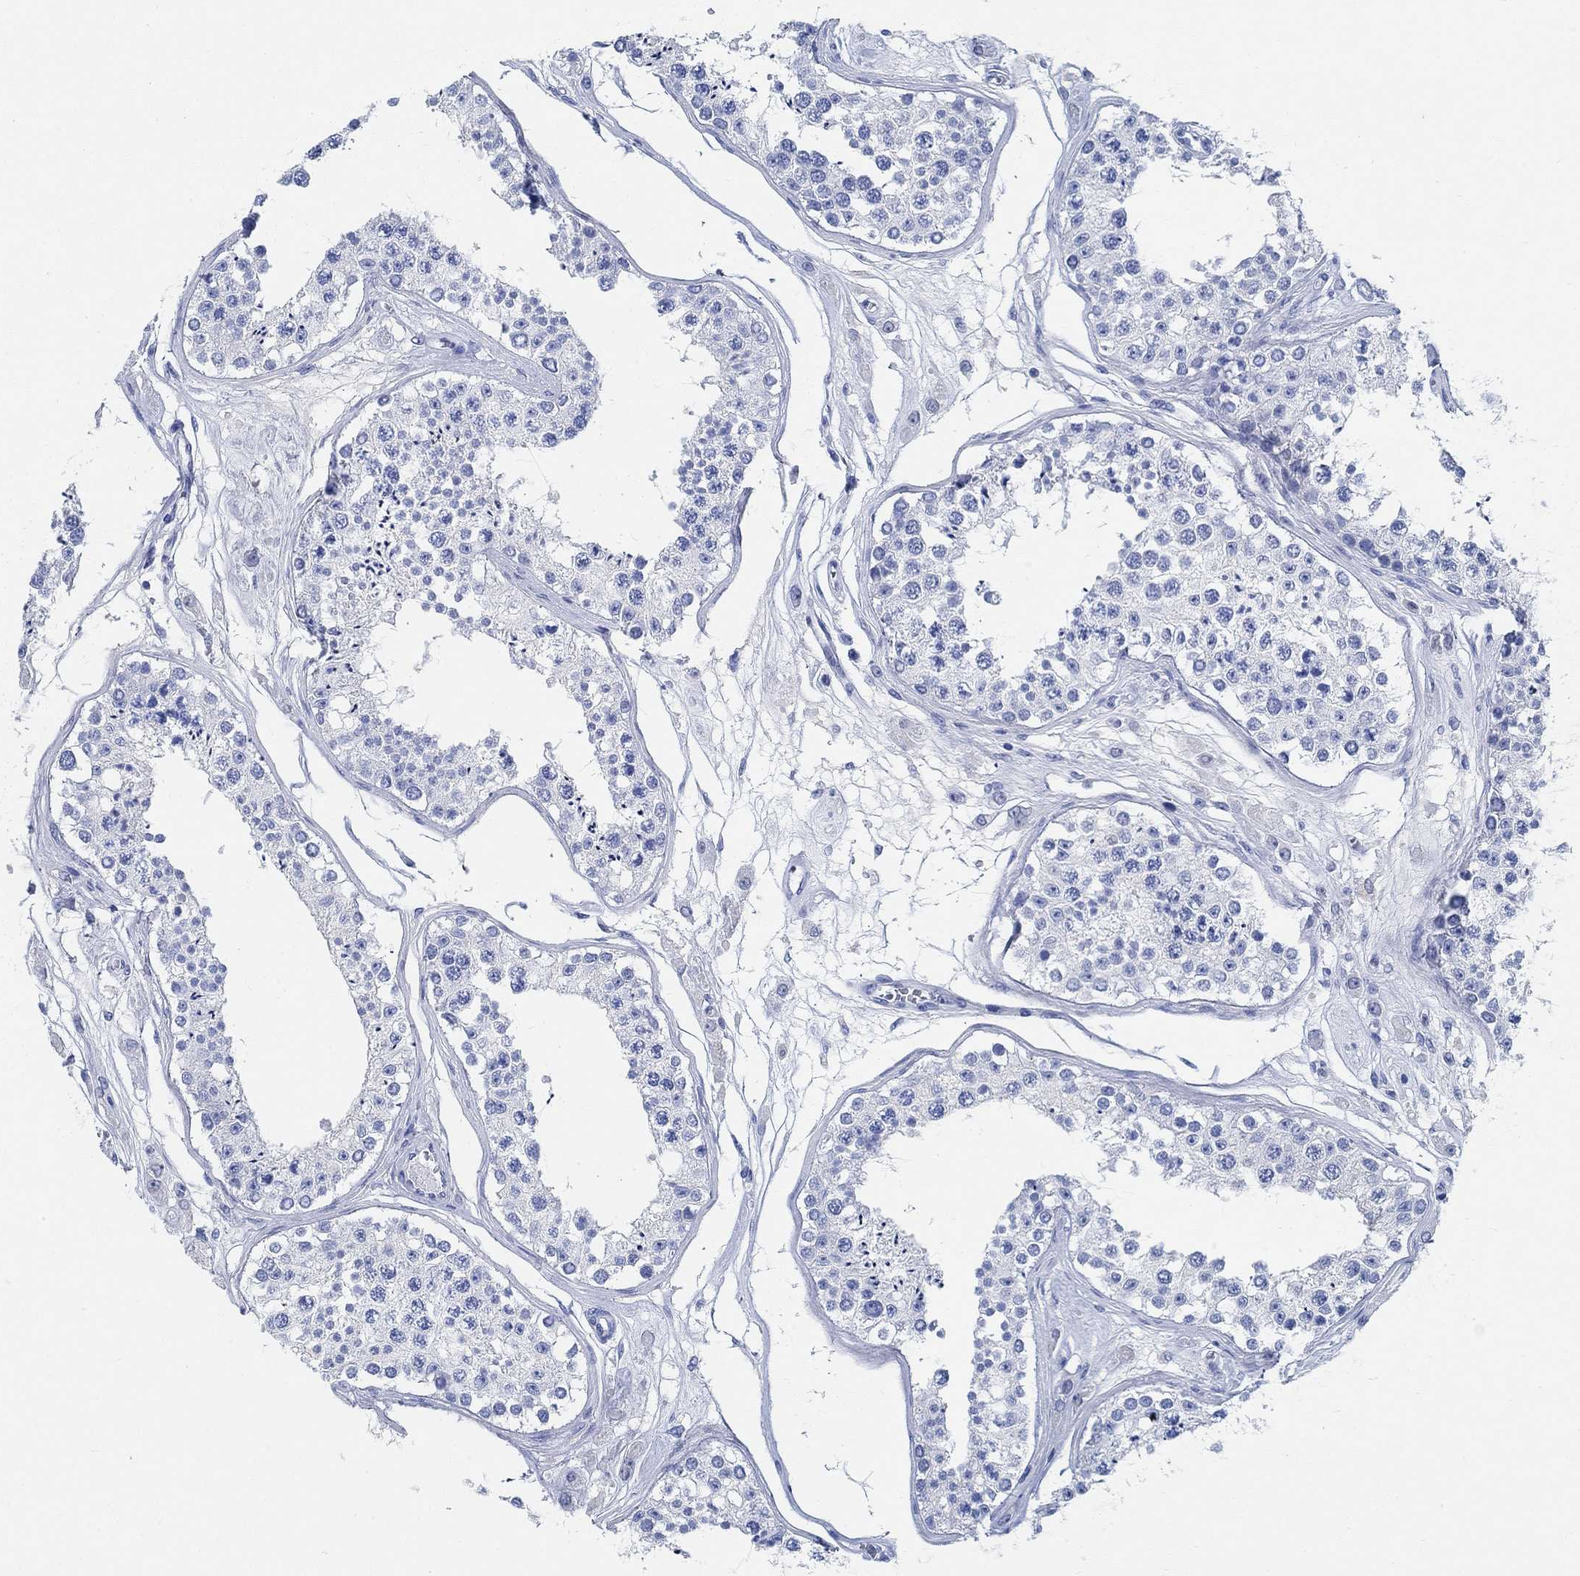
{"staining": {"intensity": "negative", "quantity": "none", "location": "none"}, "tissue": "testis", "cell_type": "Cells in seminiferous ducts", "image_type": "normal", "snomed": [{"axis": "morphology", "description": "Normal tissue, NOS"}, {"axis": "topography", "description": "Testis"}], "caption": "A high-resolution image shows IHC staining of normal testis, which shows no significant staining in cells in seminiferous ducts. Brightfield microscopy of immunohistochemistry (IHC) stained with DAB (3,3'-diaminobenzidine) (brown) and hematoxylin (blue), captured at high magnification.", "gene": "SLC45A1", "patient": {"sex": "male", "age": 25}}